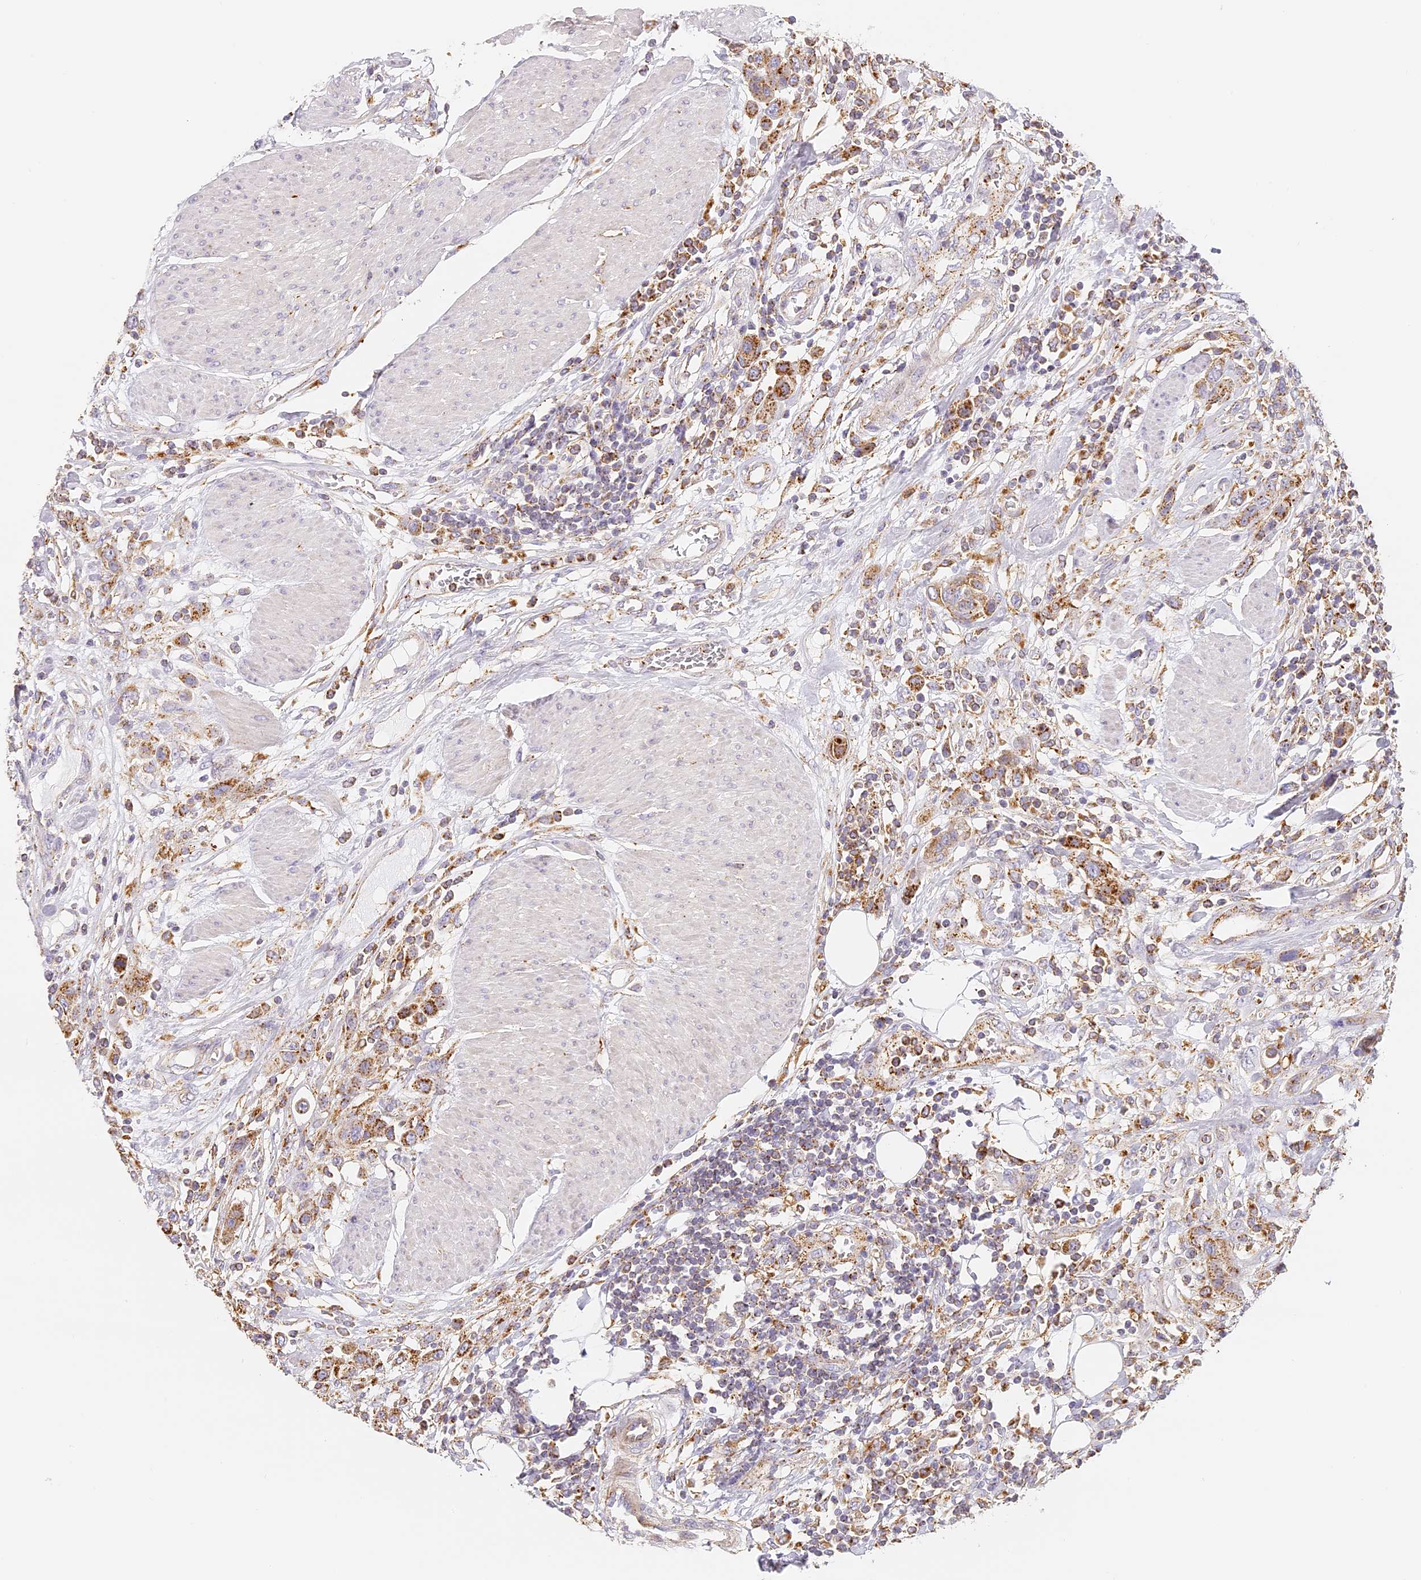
{"staining": {"intensity": "moderate", "quantity": ">75%", "location": "cytoplasmic/membranous"}, "tissue": "urothelial cancer", "cell_type": "Tumor cells", "image_type": "cancer", "snomed": [{"axis": "morphology", "description": "Urothelial carcinoma, High grade"}, {"axis": "topography", "description": "Urinary bladder"}], "caption": "DAB (3,3'-diaminobenzidine) immunohistochemical staining of human urothelial cancer shows moderate cytoplasmic/membranous protein staining in about >75% of tumor cells. Nuclei are stained in blue.", "gene": "LAMP2", "patient": {"sex": "male", "age": 50}}